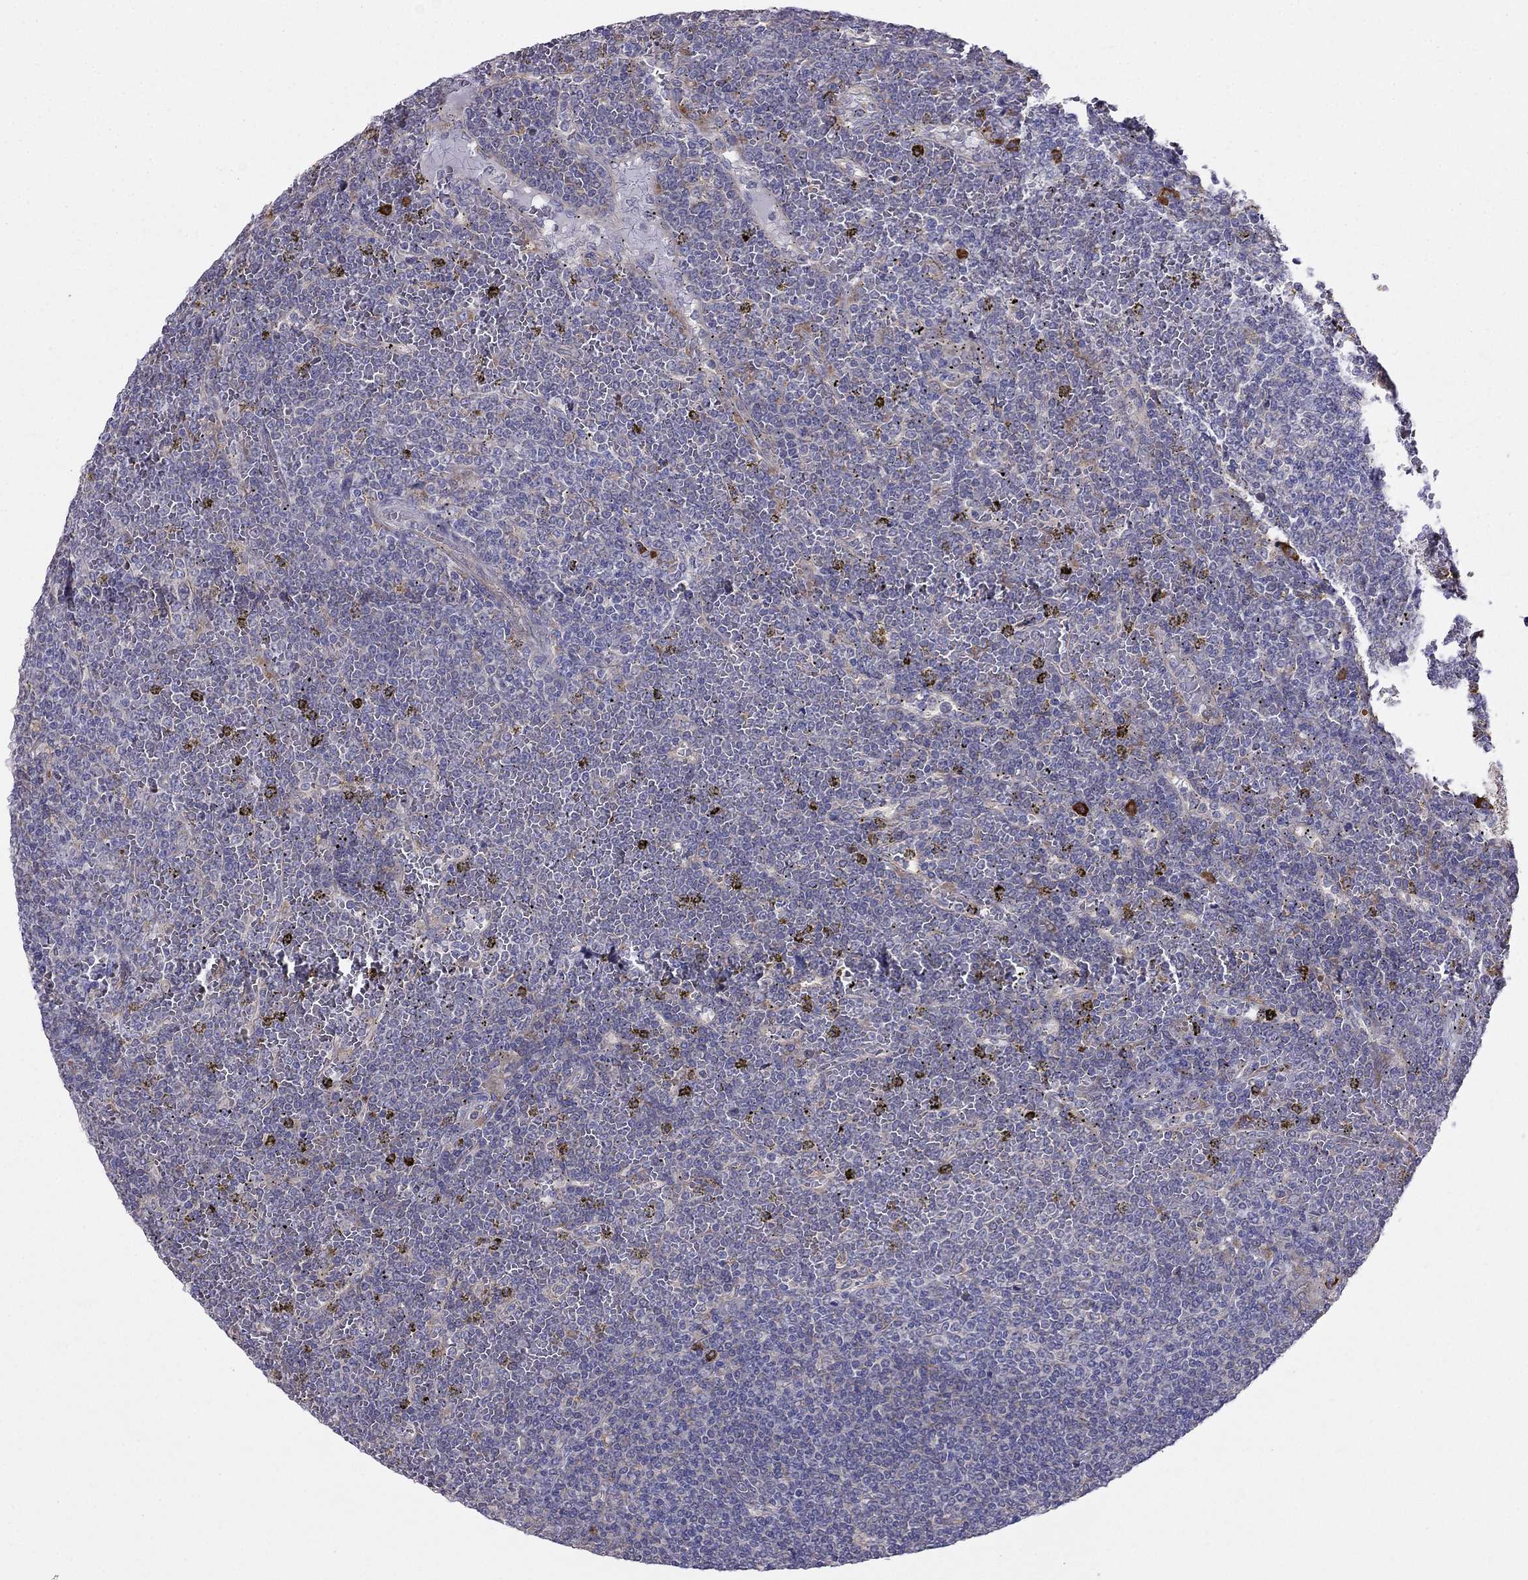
{"staining": {"intensity": "negative", "quantity": "none", "location": "none"}, "tissue": "lymphoma", "cell_type": "Tumor cells", "image_type": "cancer", "snomed": [{"axis": "morphology", "description": "Malignant lymphoma, non-Hodgkin's type, Low grade"}, {"axis": "topography", "description": "Spleen"}], "caption": "Lymphoma was stained to show a protein in brown. There is no significant positivity in tumor cells. The staining is performed using DAB (3,3'-diaminobenzidine) brown chromogen with nuclei counter-stained in using hematoxylin.", "gene": "LONRF2", "patient": {"sex": "female", "age": 19}}